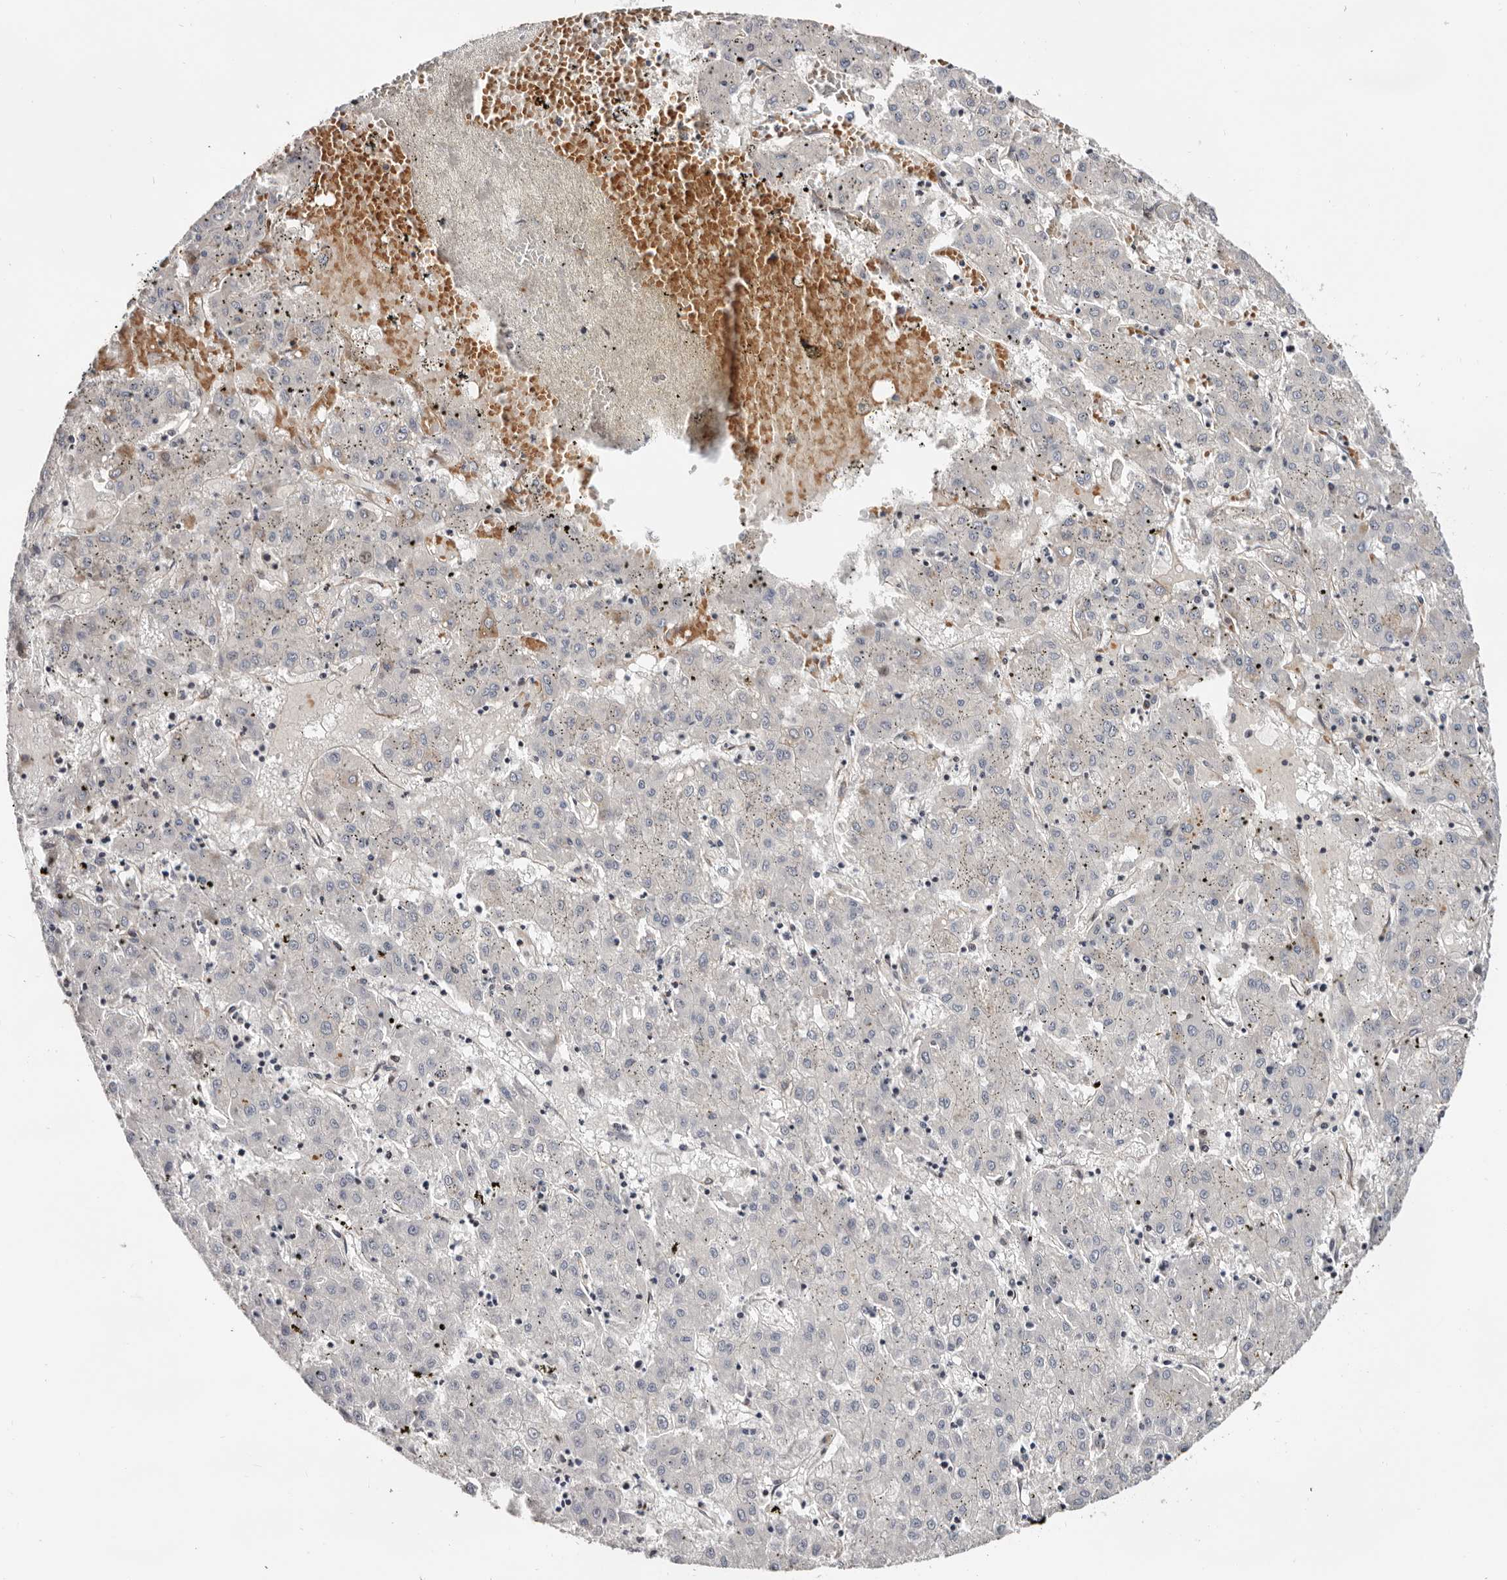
{"staining": {"intensity": "negative", "quantity": "none", "location": "none"}, "tissue": "liver cancer", "cell_type": "Tumor cells", "image_type": "cancer", "snomed": [{"axis": "morphology", "description": "Carcinoma, Hepatocellular, NOS"}, {"axis": "topography", "description": "Liver"}], "caption": "Immunohistochemistry histopathology image of liver cancer (hepatocellular carcinoma) stained for a protein (brown), which exhibits no expression in tumor cells.", "gene": "USH1C", "patient": {"sex": "male", "age": 72}}